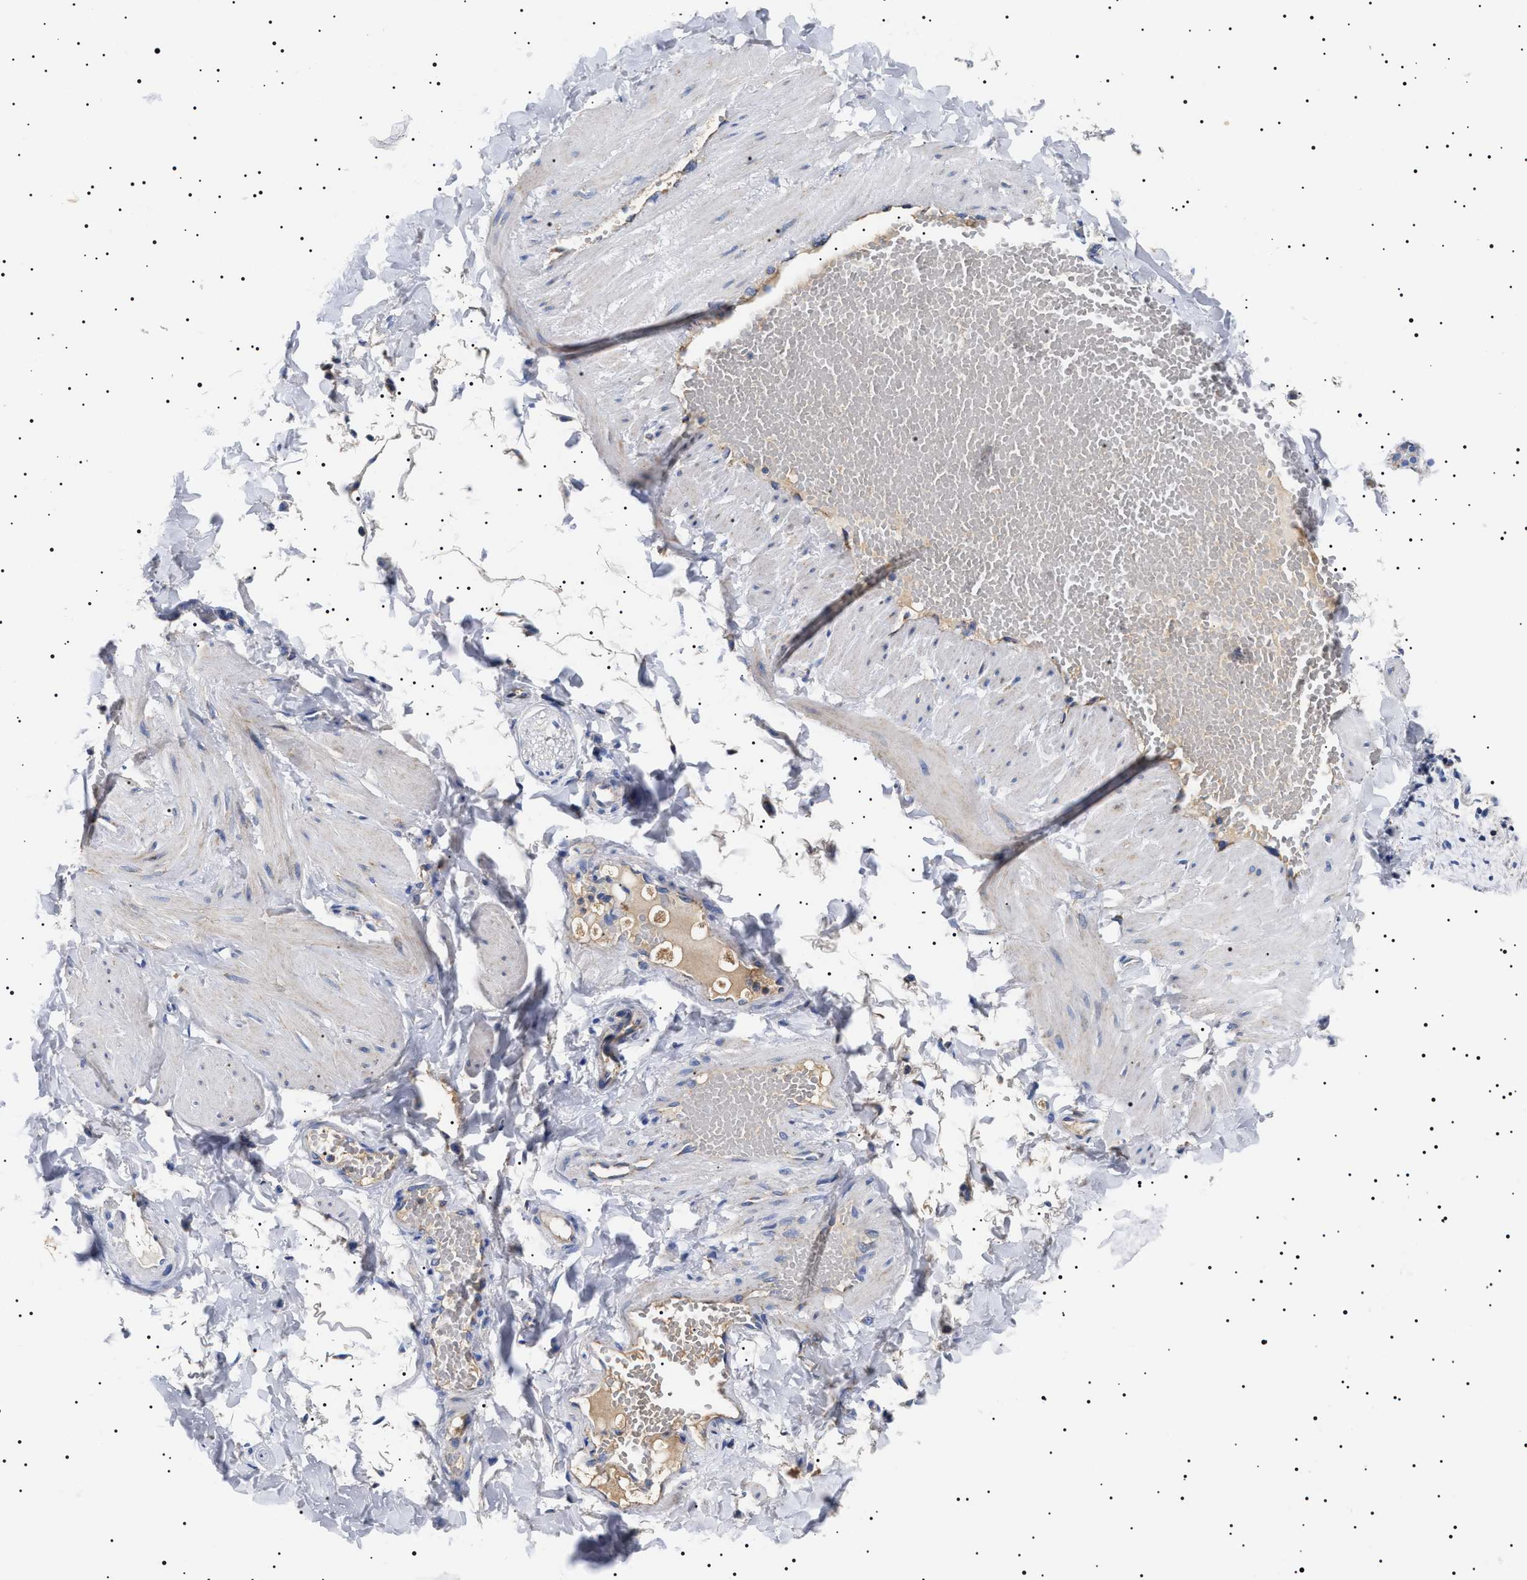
{"staining": {"intensity": "negative", "quantity": "none", "location": "none"}, "tissue": "adipose tissue", "cell_type": "Adipocytes", "image_type": "normal", "snomed": [{"axis": "morphology", "description": "Normal tissue, NOS"}, {"axis": "topography", "description": "Adipose tissue"}, {"axis": "topography", "description": "Vascular tissue"}, {"axis": "topography", "description": "Peripheral nerve tissue"}], "caption": "Immunohistochemistry histopathology image of normal human adipose tissue stained for a protein (brown), which shows no expression in adipocytes. (Brightfield microscopy of DAB (3,3'-diaminobenzidine) immunohistochemistry (IHC) at high magnification).", "gene": "CHRDL2", "patient": {"sex": "male", "age": 25}}